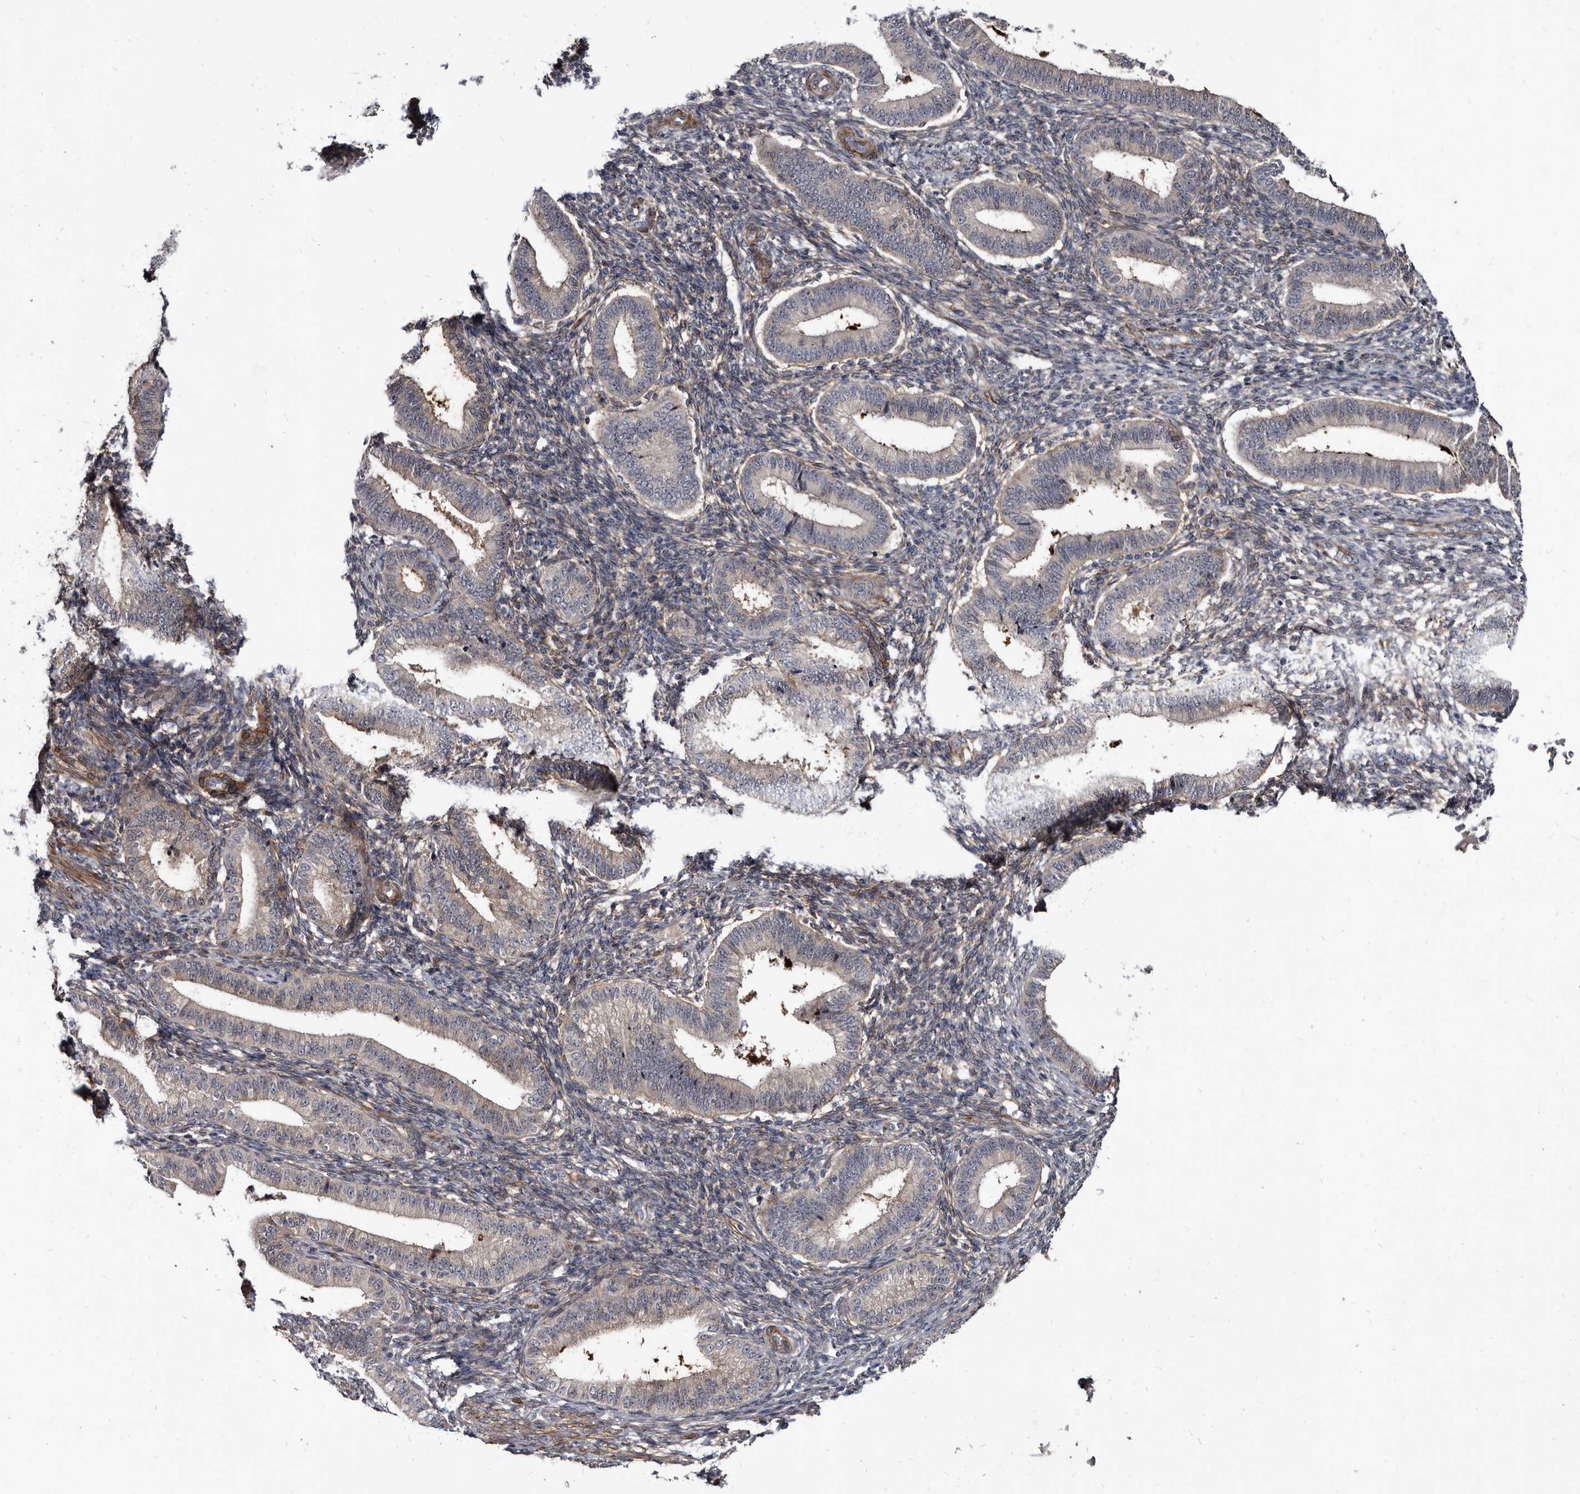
{"staining": {"intensity": "negative", "quantity": "none", "location": "none"}, "tissue": "endometrium", "cell_type": "Cells in endometrial stroma", "image_type": "normal", "snomed": [{"axis": "morphology", "description": "Normal tissue, NOS"}, {"axis": "topography", "description": "Endometrium"}], "caption": "Endometrium stained for a protein using immunohistochemistry reveals no expression cells in endometrial stroma.", "gene": "PROM1", "patient": {"sex": "female", "age": 39}}